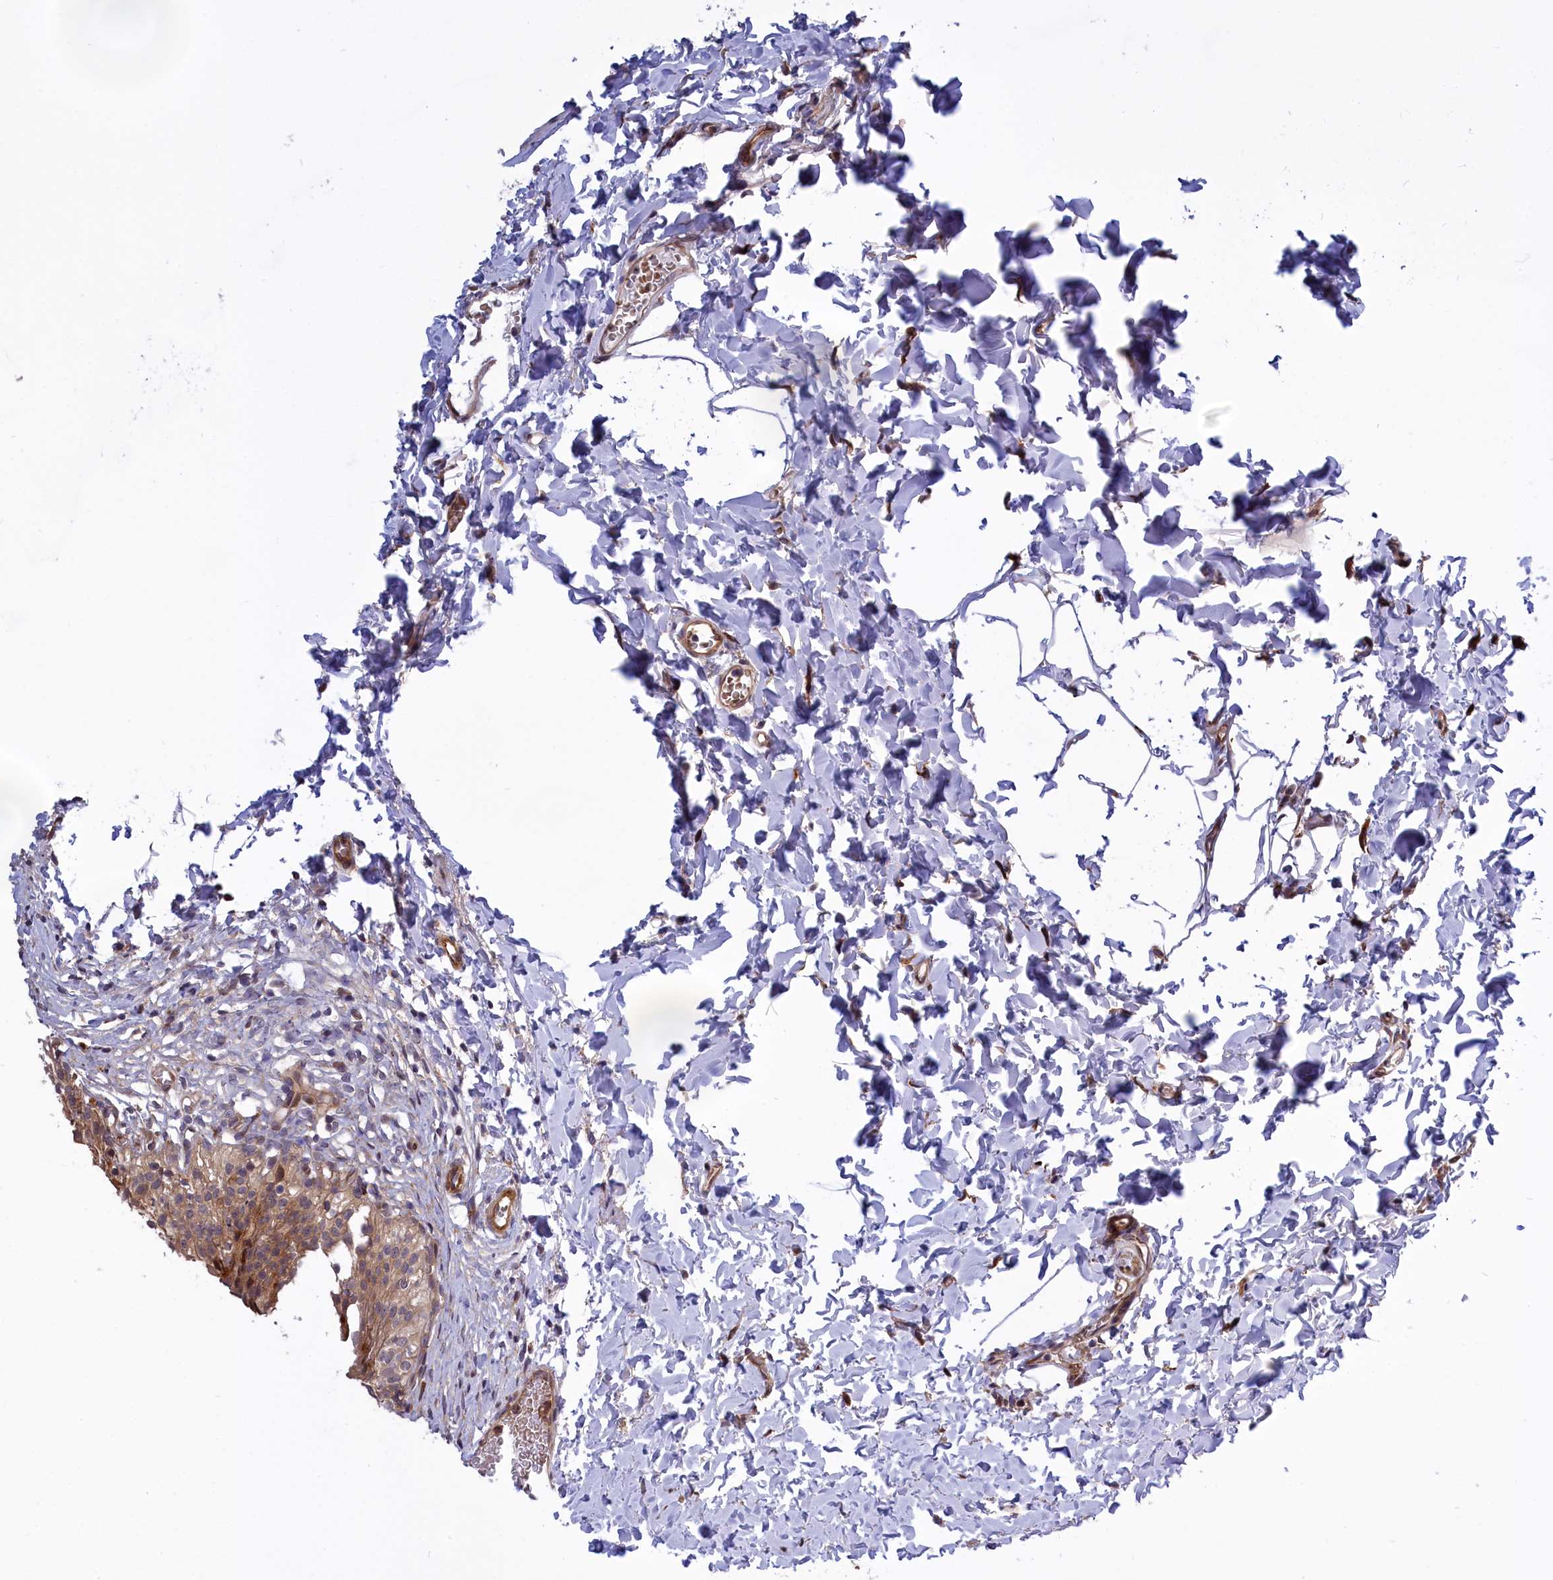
{"staining": {"intensity": "moderate", "quantity": "<25%", "location": "cytoplasmic/membranous"}, "tissue": "urinary bladder", "cell_type": "Urothelial cells", "image_type": "normal", "snomed": [{"axis": "morphology", "description": "Normal tissue, NOS"}, {"axis": "topography", "description": "Urinary bladder"}], "caption": "Moderate cytoplasmic/membranous expression for a protein is appreciated in approximately <25% of urothelial cells of normal urinary bladder using immunohistochemistry (IHC).", "gene": "DDX60L", "patient": {"sex": "male", "age": 55}}